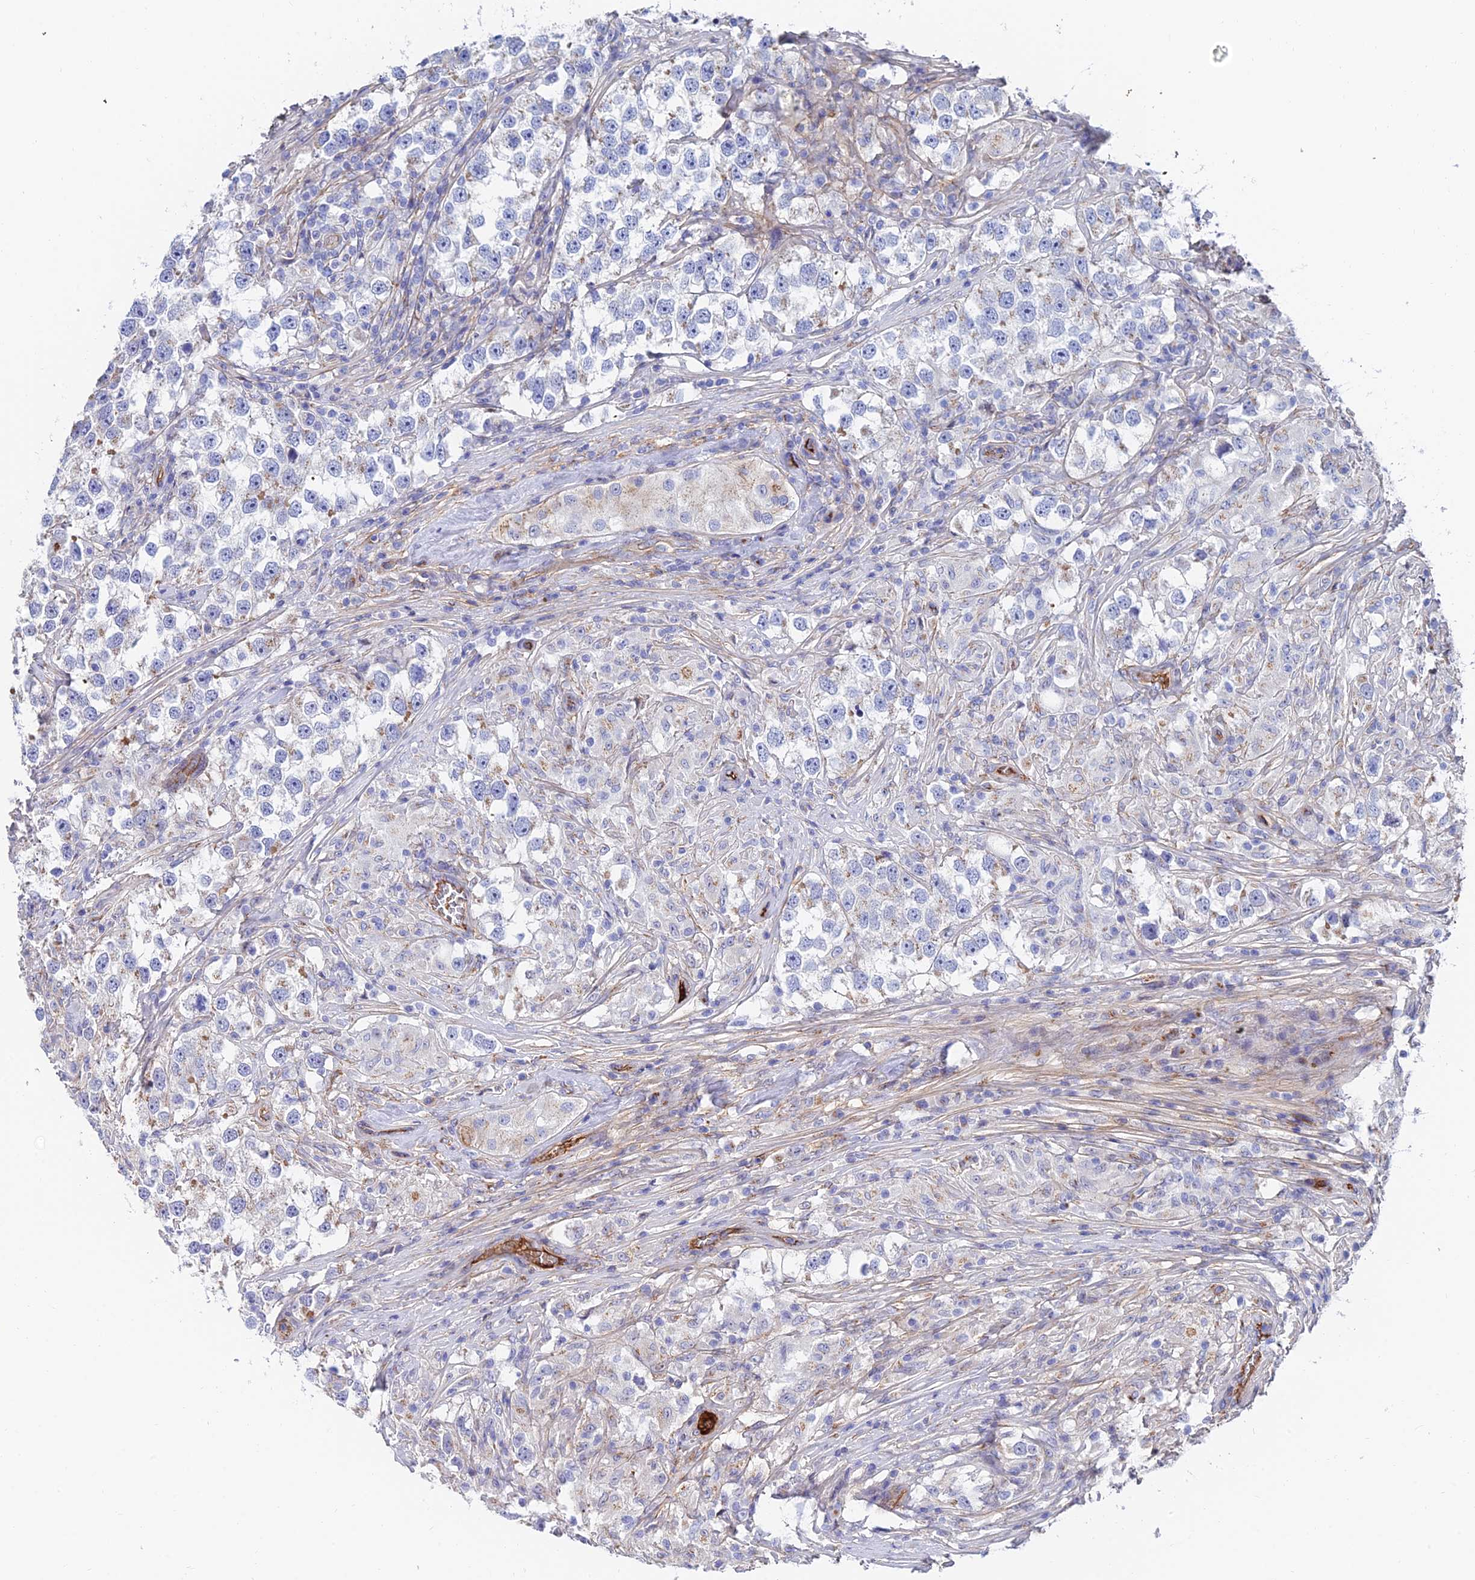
{"staining": {"intensity": "negative", "quantity": "none", "location": "none"}, "tissue": "testis cancer", "cell_type": "Tumor cells", "image_type": "cancer", "snomed": [{"axis": "morphology", "description": "Seminoma, NOS"}, {"axis": "topography", "description": "Testis"}], "caption": "Seminoma (testis) stained for a protein using immunohistochemistry (IHC) demonstrates no expression tumor cells.", "gene": "ADGRF3", "patient": {"sex": "male", "age": 46}}